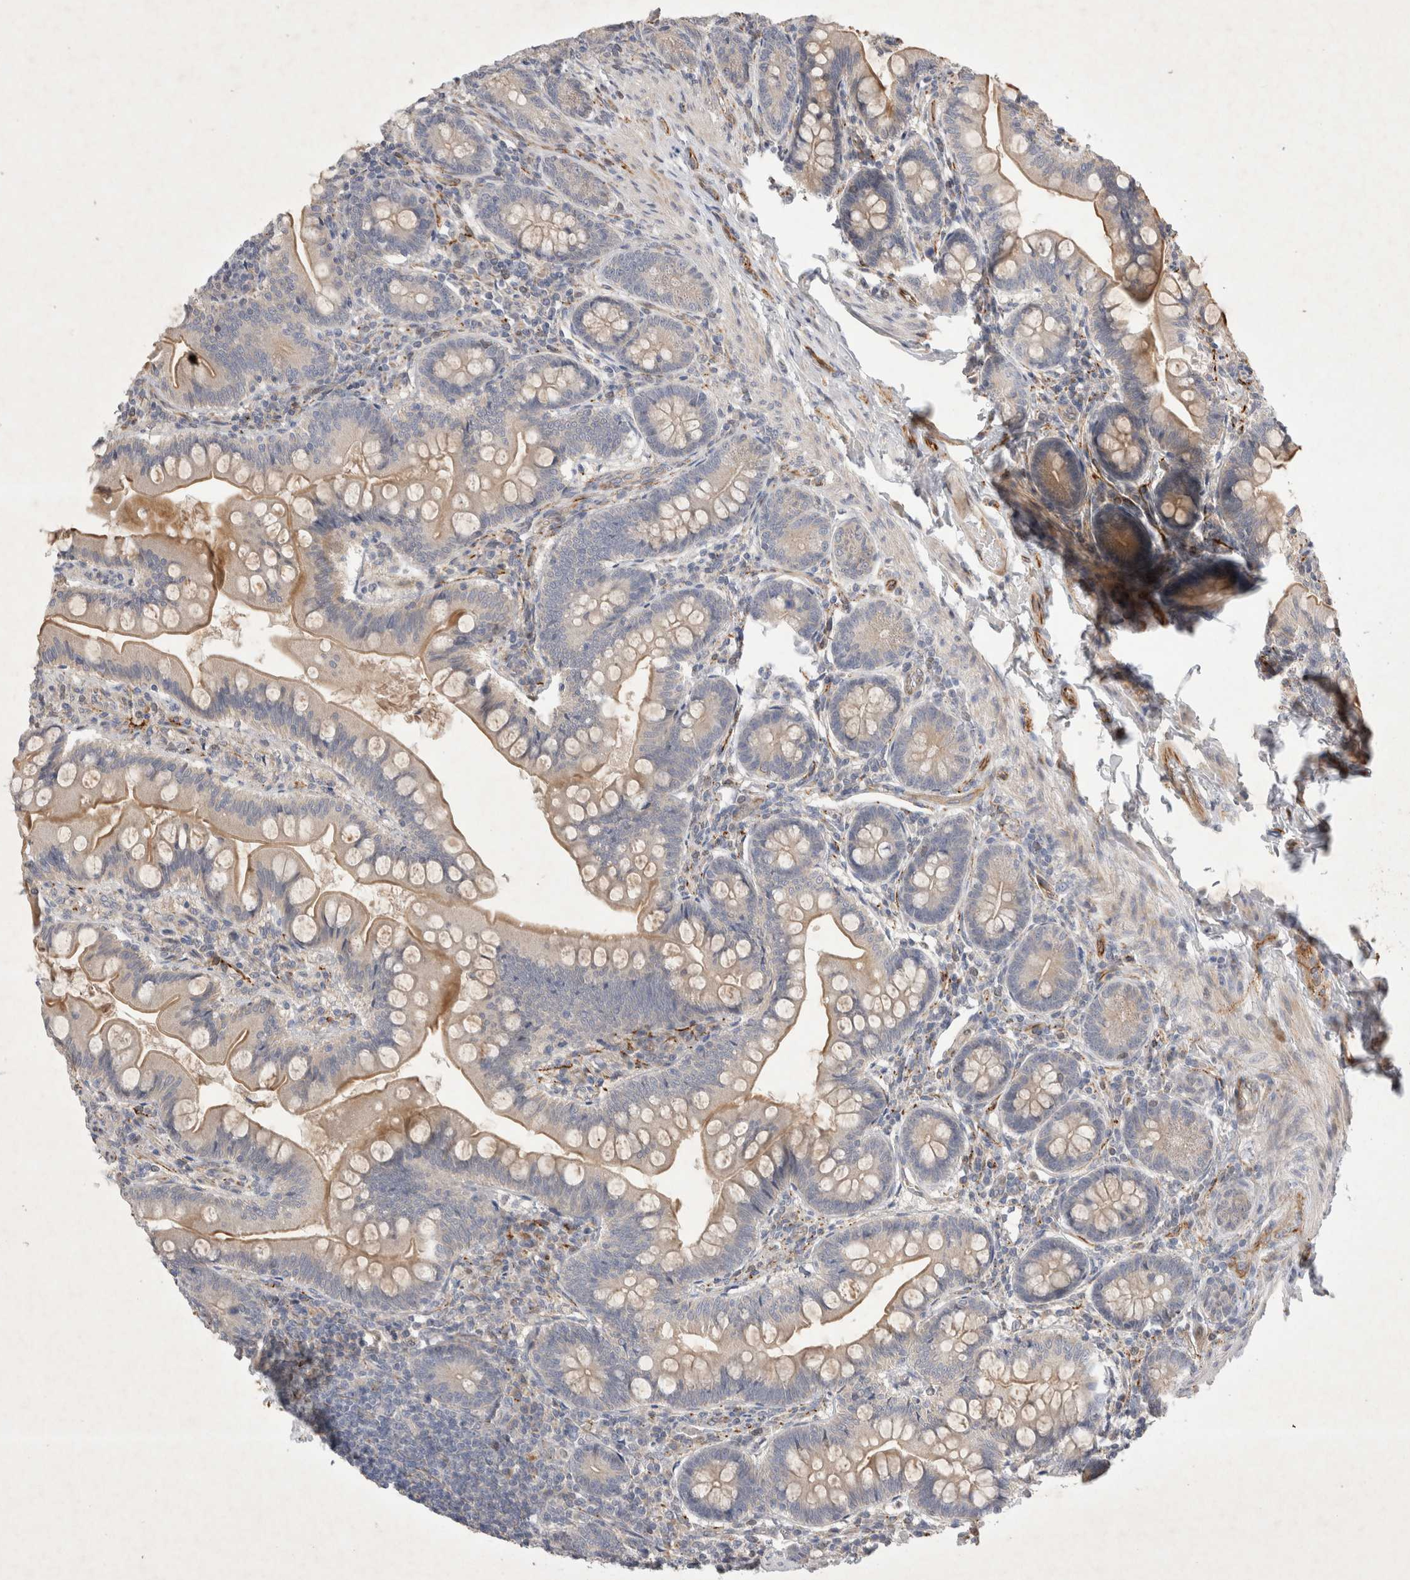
{"staining": {"intensity": "moderate", "quantity": "25%-75%", "location": "cytoplasmic/membranous"}, "tissue": "small intestine", "cell_type": "Glandular cells", "image_type": "normal", "snomed": [{"axis": "morphology", "description": "Normal tissue, NOS"}, {"axis": "topography", "description": "Small intestine"}], "caption": "Protein positivity by immunohistochemistry reveals moderate cytoplasmic/membranous positivity in approximately 25%-75% of glandular cells in benign small intestine. (Brightfield microscopy of DAB IHC at high magnification).", "gene": "NMU", "patient": {"sex": "male", "age": 7}}